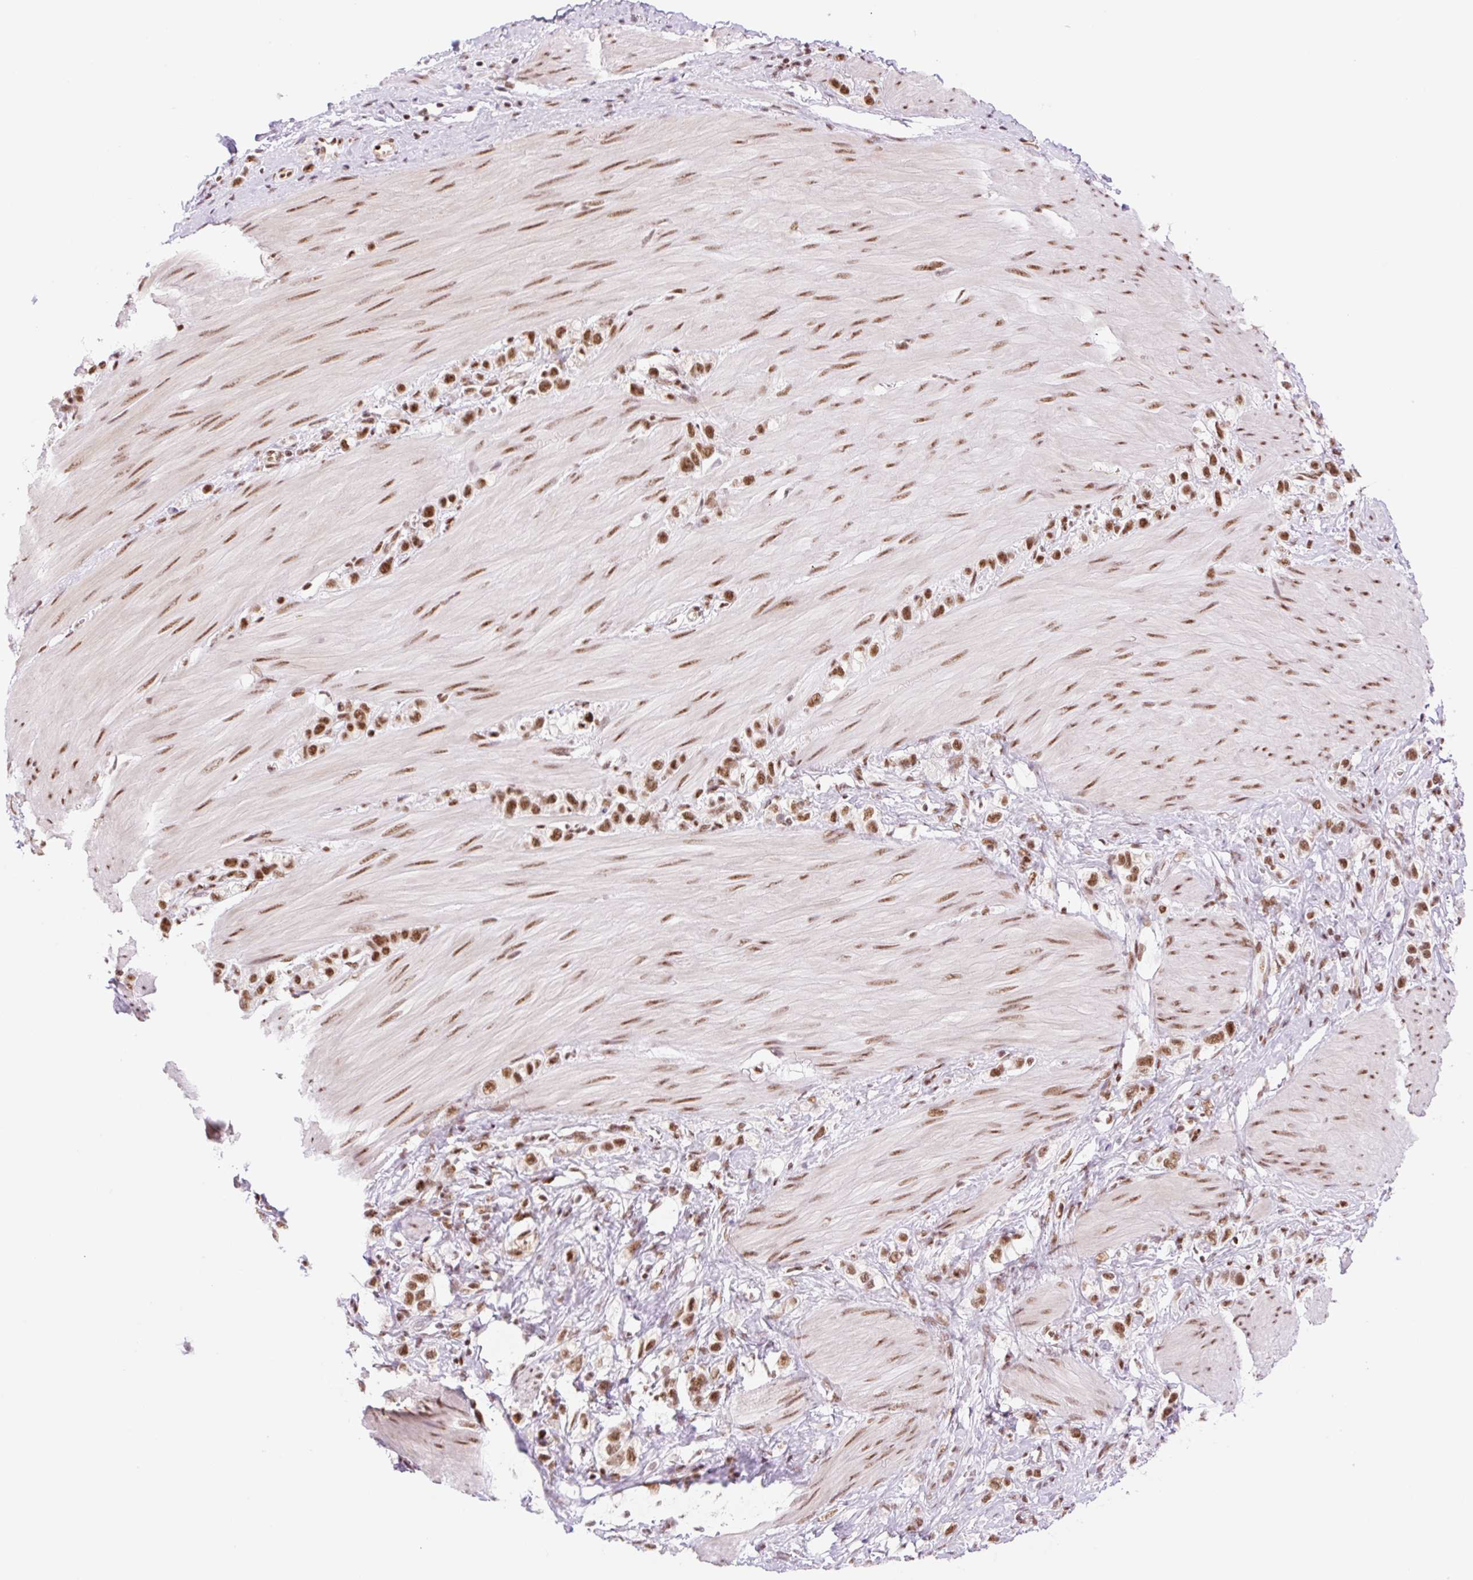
{"staining": {"intensity": "strong", "quantity": ">75%", "location": "nuclear"}, "tissue": "stomach cancer", "cell_type": "Tumor cells", "image_type": "cancer", "snomed": [{"axis": "morphology", "description": "Adenocarcinoma, NOS"}, {"axis": "topography", "description": "Stomach"}], "caption": "Strong nuclear positivity is present in approximately >75% of tumor cells in stomach adenocarcinoma. Immunohistochemistry (ihc) stains the protein of interest in brown and the nuclei are stained blue.", "gene": "PRDM11", "patient": {"sex": "female", "age": 65}}